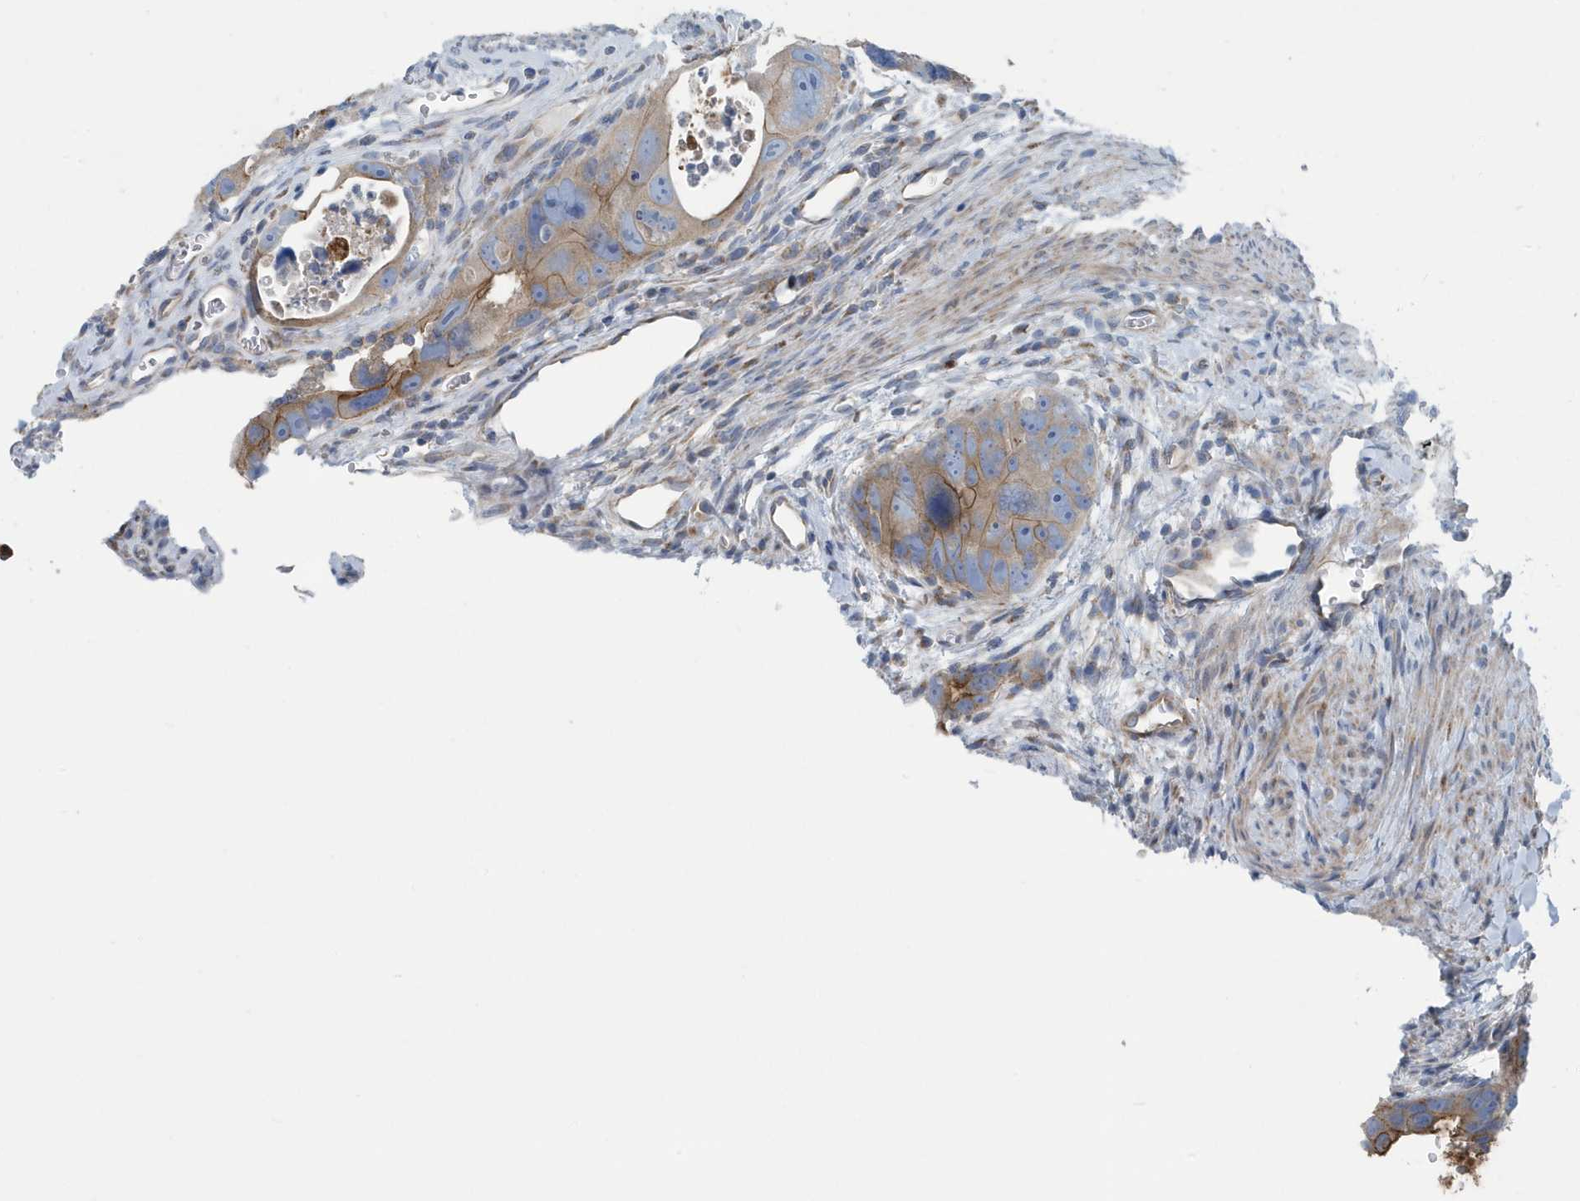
{"staining": {"intensity": "moderate", "quantity": "25%-75%", "location": "cytoplasmic/membranous"}, "tissue": "colorectal cancer", "cell_type": "Tumor cells", "image_type": "cancer", "snomed": [{"axis": "morphology", "description": "Adenocarcinoma, NOS"}, {"axis": "topography", "description": "Rectum"}], "caption": "Adenocarcinoma (colorectal) was stained to show a protein in brown. There is medium levels of moderate cytoplasmic/membranous expression in about 25%-75% of tumor cells.", "gene": "PPM1M", "patient": {"sex": "male", "age": 59}}